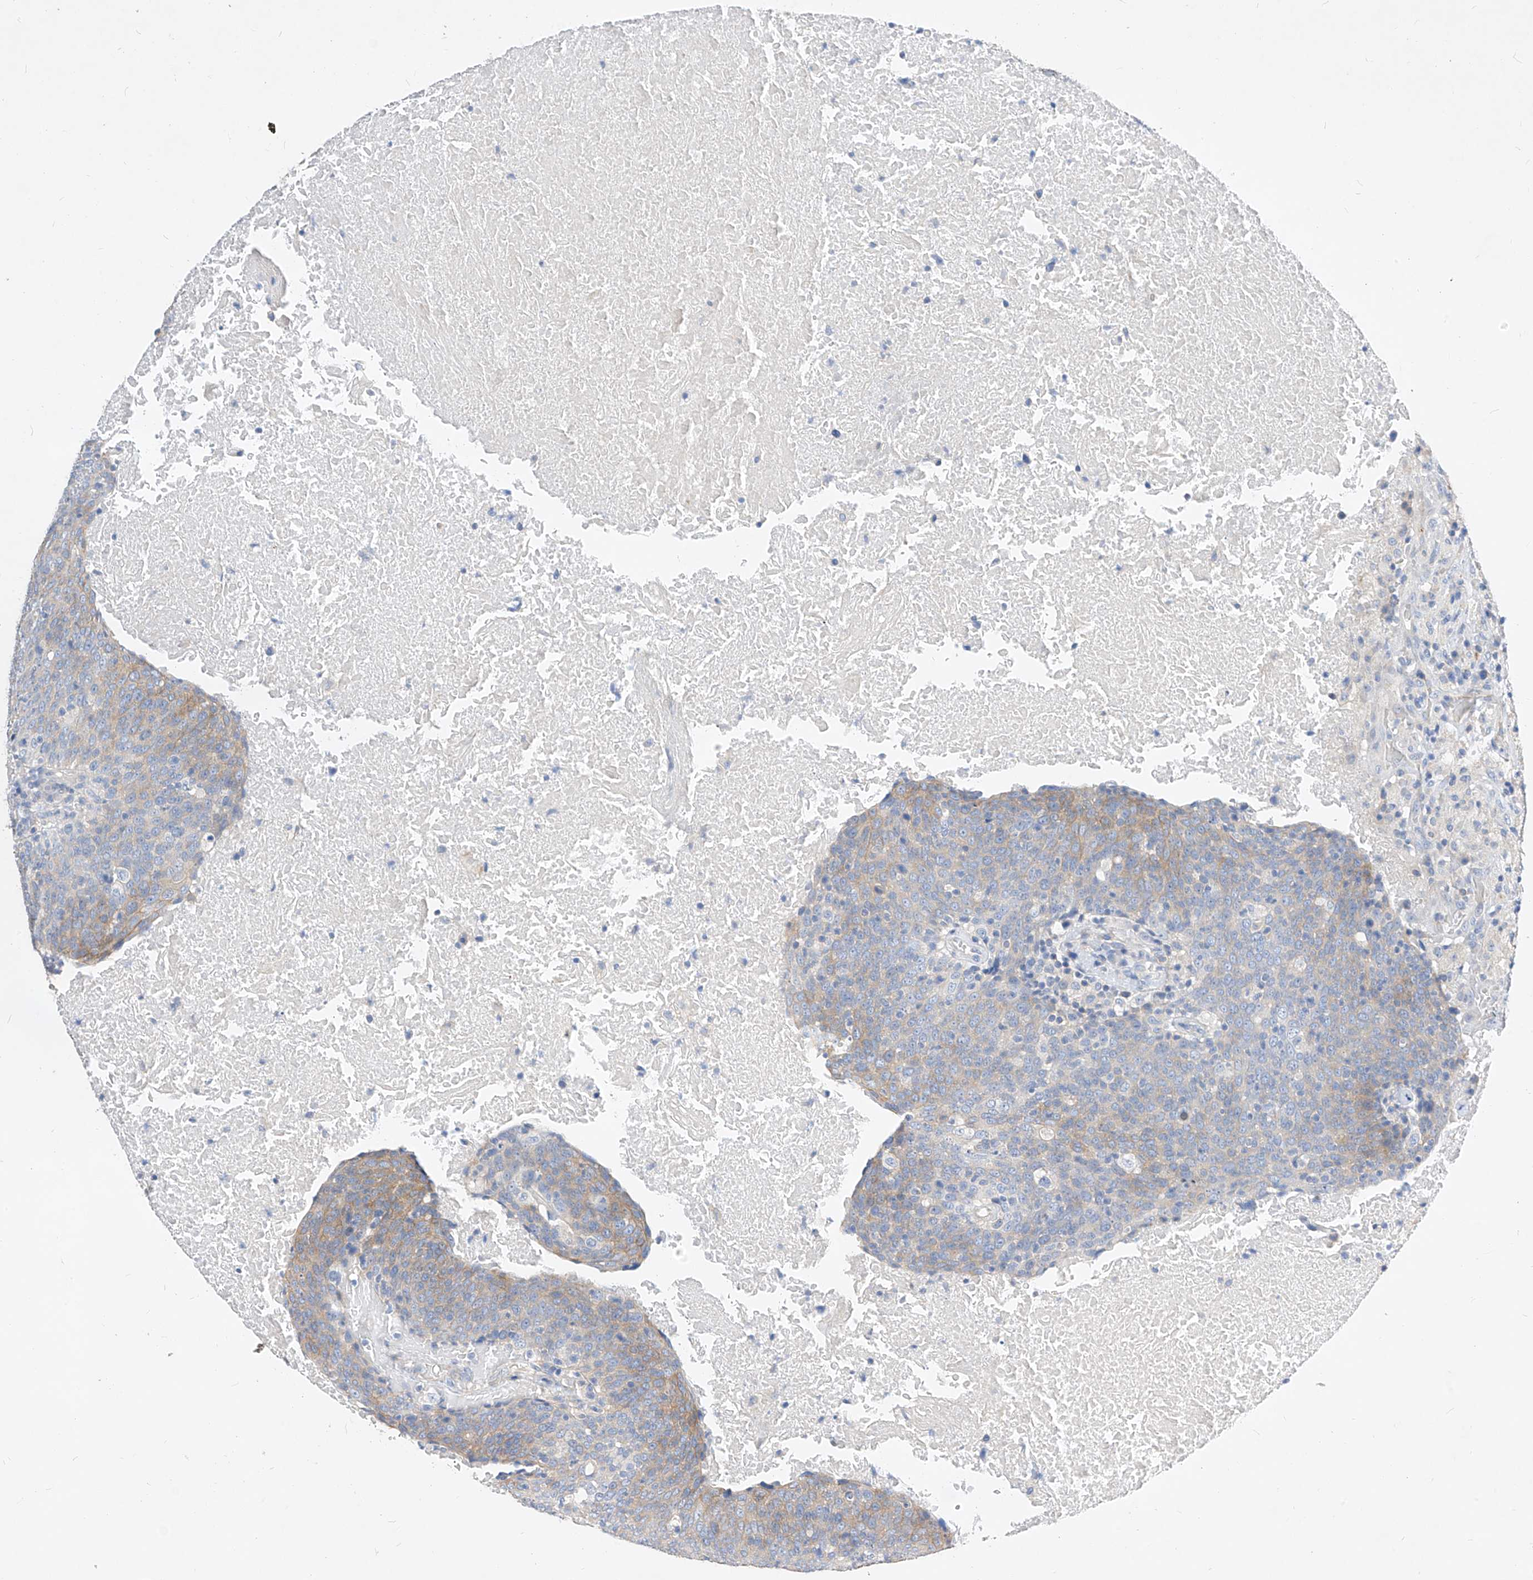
{"staining": {"intensity": "moderate", "quantity": "<25%", "location": "cytoplasmic/membranous"}, "tissue": "head and neck cancer", "cell_type": "Tumor cells", "image_type": "cancer", "snomed": [{"axis": "morphology", "description": "Squamous cell carcinoma, NOS"}, {"axis": "morphology", "description": "Squamous cell carcinoma, metastatic, NOS"}, {"axis": "topography", "description": "Lymph node"}, {"axis": "topography", "description": "Head-Neck"}], "caption": "This is a micrograph of immunohistochemistry staining of head and neck metastatic squamous cell carcinoma, which shows moderate positivity in the cytoplasmic/membranous of tumor cells.", "gene": "SCGB2A1", "patient": {"sex": "male", "age": 62}}